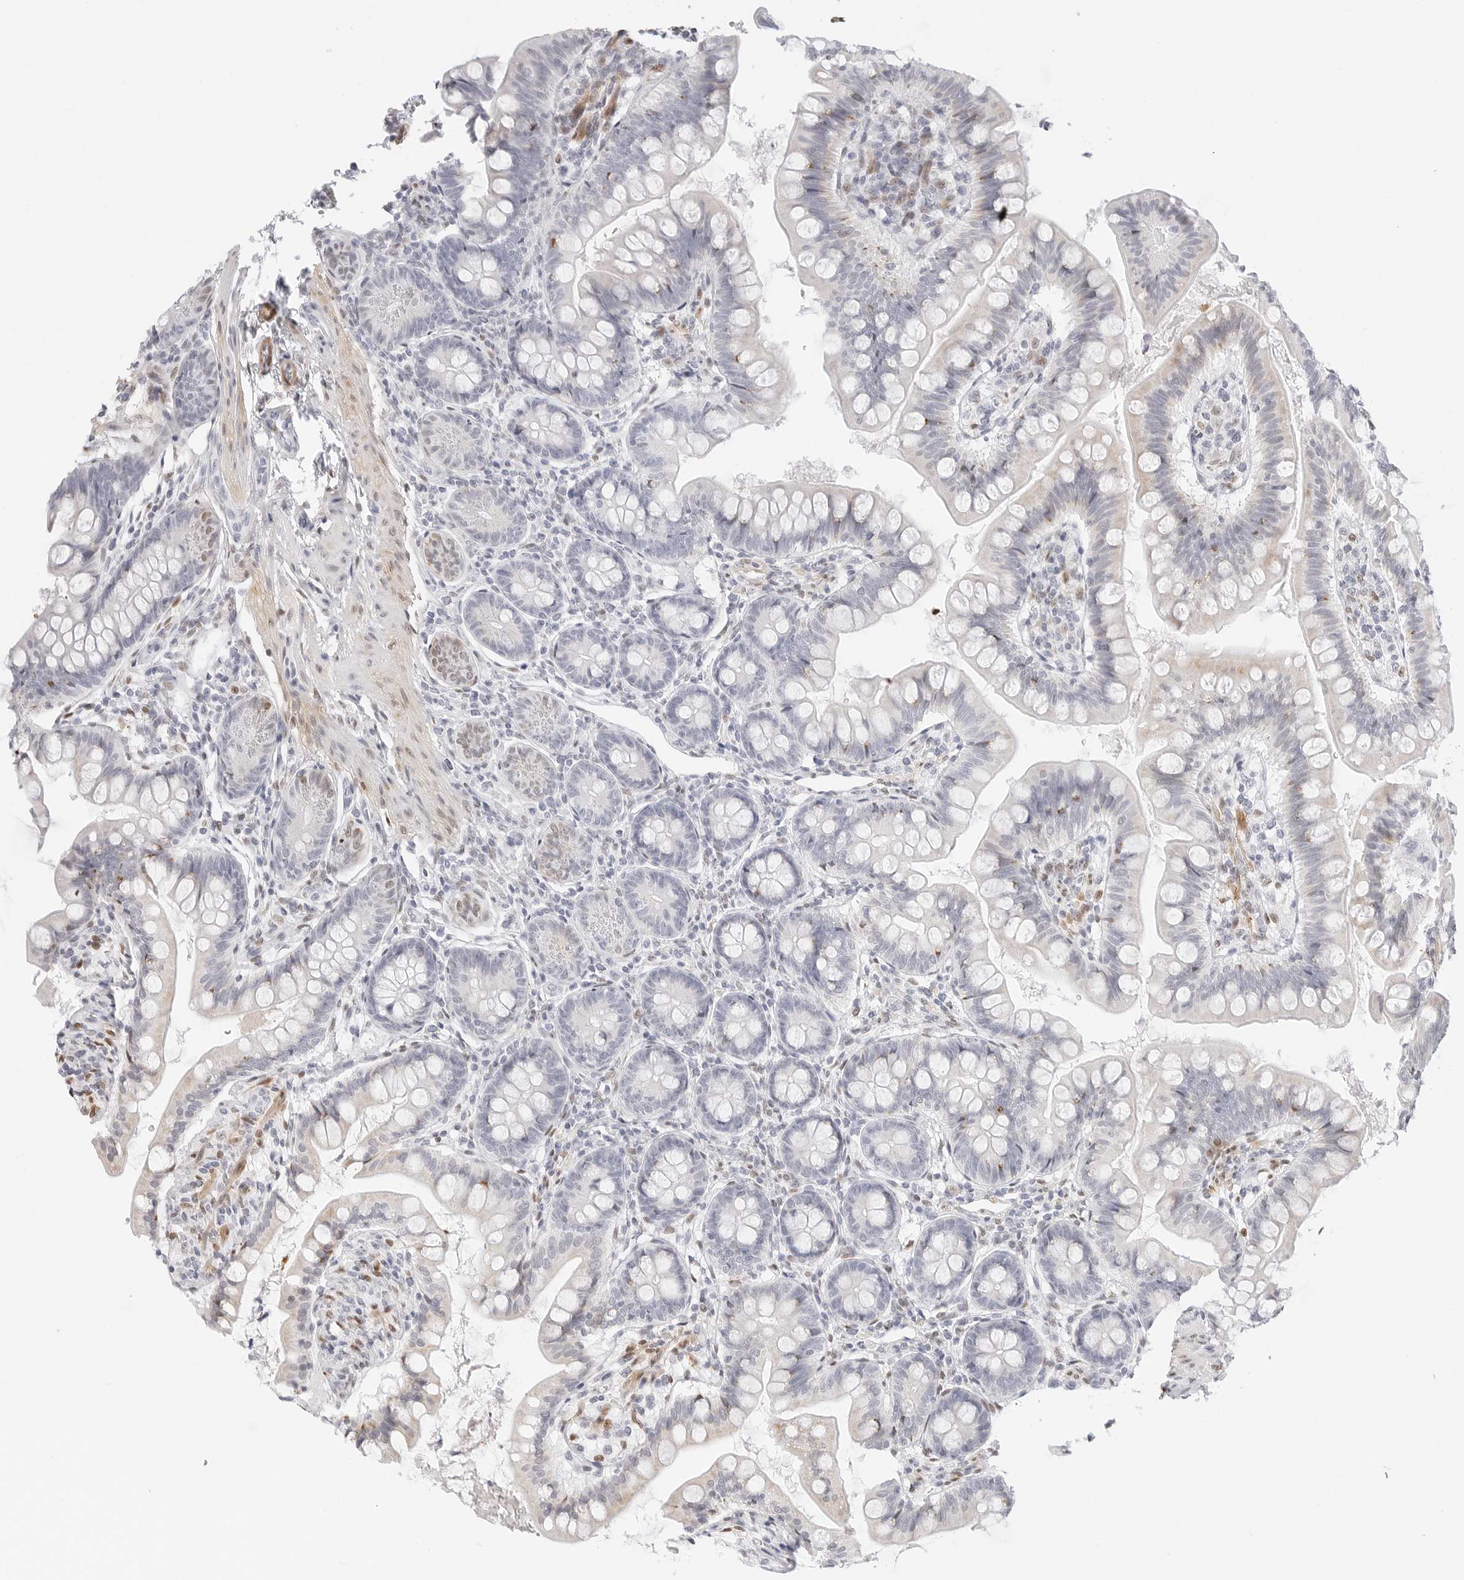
{"staining": {"intensity": "moderate", "quantity": "<25%", "location": "cytoplasmic/membranous"}, "tissue": "small intestine", "cell_type": "Glandular cells", "image_type": "normal", "snomed": [{"axis": "morphology", "description": "Normal tissue, NOS"}, {"axis": "topography", "description": "Small intestine"}], "caption": "Moderate cytoplasmic/membranous positivity for a protein is appreciated in approximately <25% of glandular cells of benign small intestine using IHC.", "gene": "SPIDR", "patient": {"sex": "male", "age": 7}}